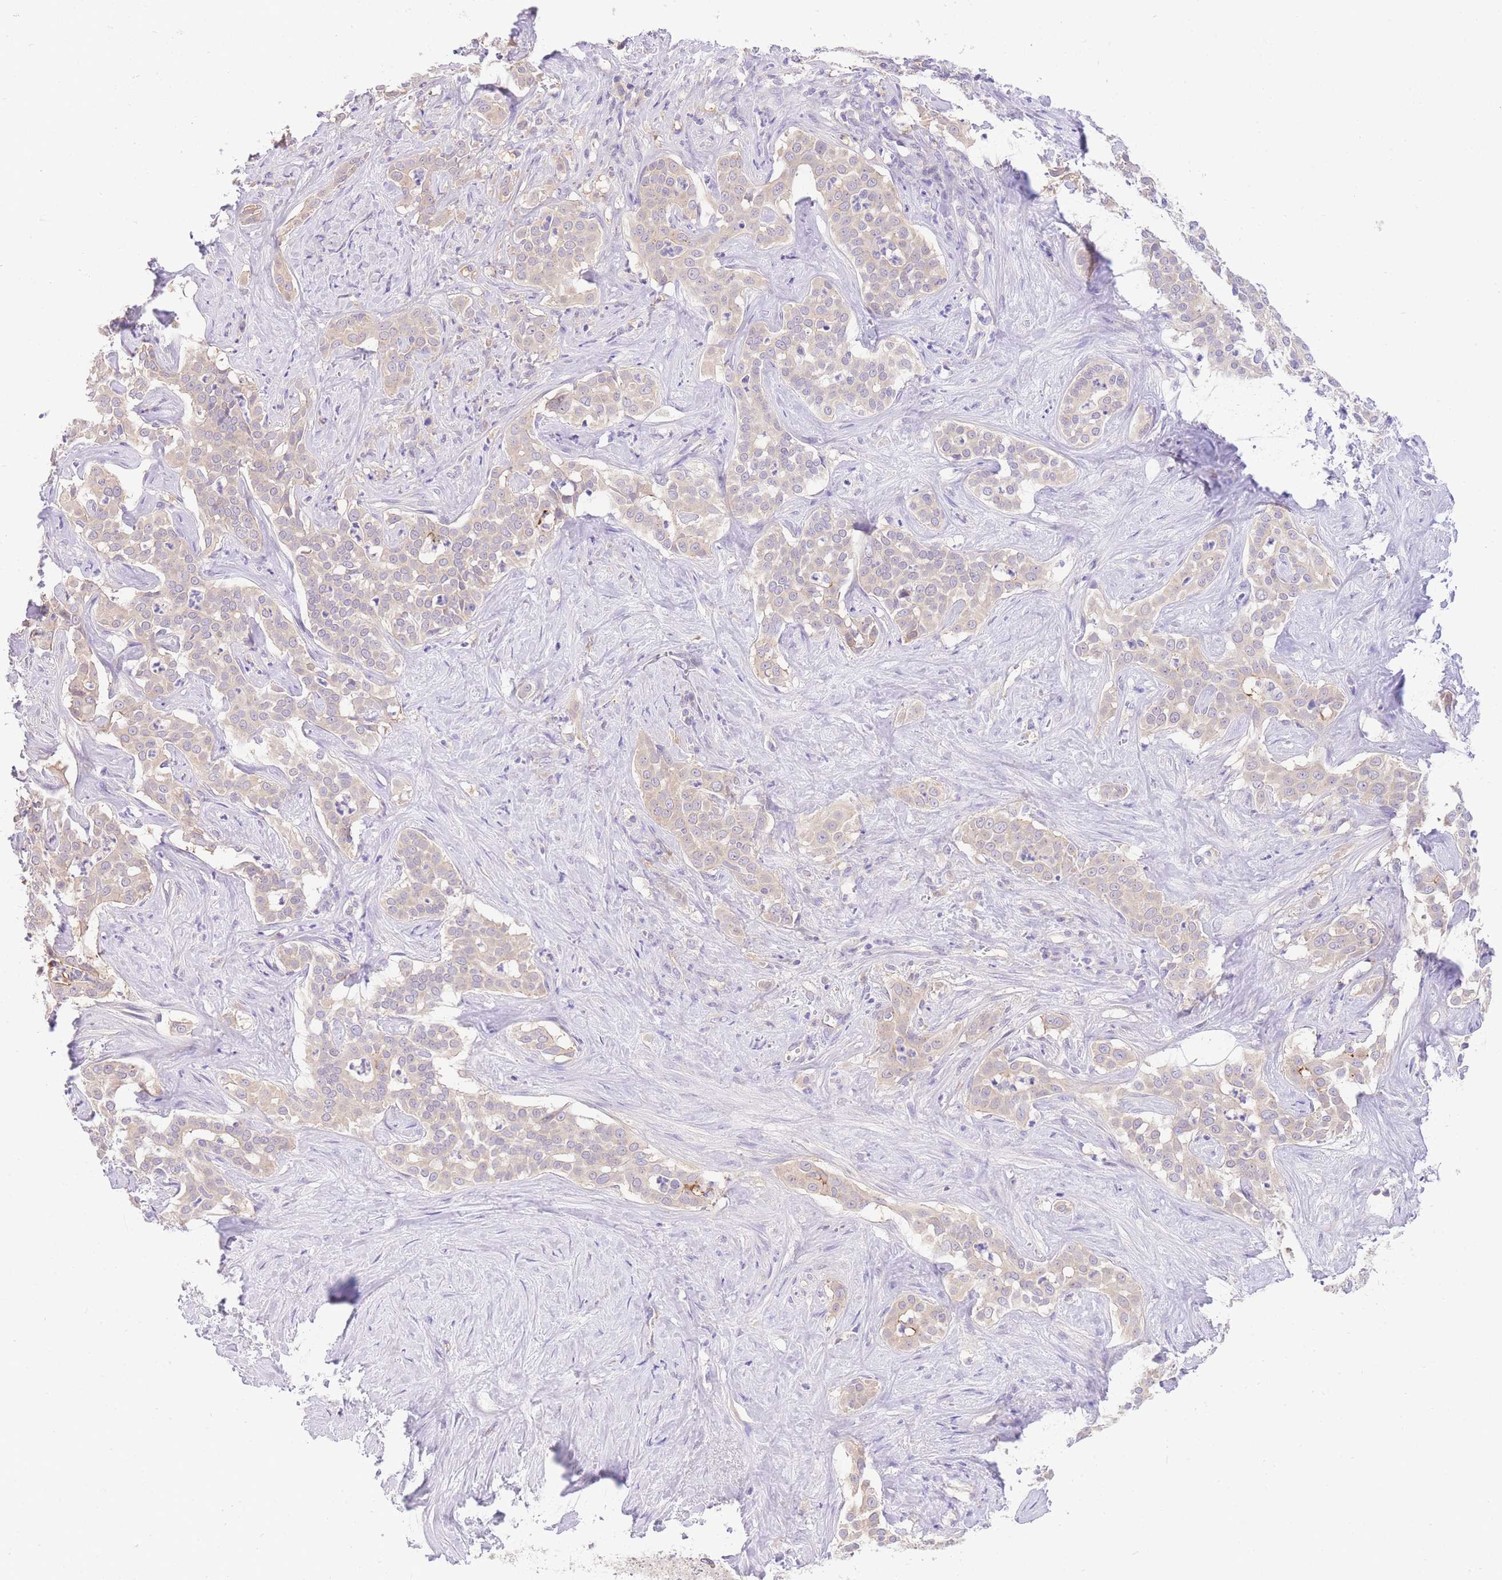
{"staining": {"intensity": "negative", "quantity": "none", "location": "none"}, "tissue": "liver cancer", "cell_type": "Tumor cells", "image_type": "cancer", "snomed": [{"axis": "morphology", "description": "Cholangiocarcinoma"}, {"axis": "topography", "description": "Liver"}], "caption": "An image of cholangiocarcinoma (liver) stained for a protein reveals no brown staining in tumor cells.", "gene": "LIPH", "patient": {"sex": "male", "age": 67}}